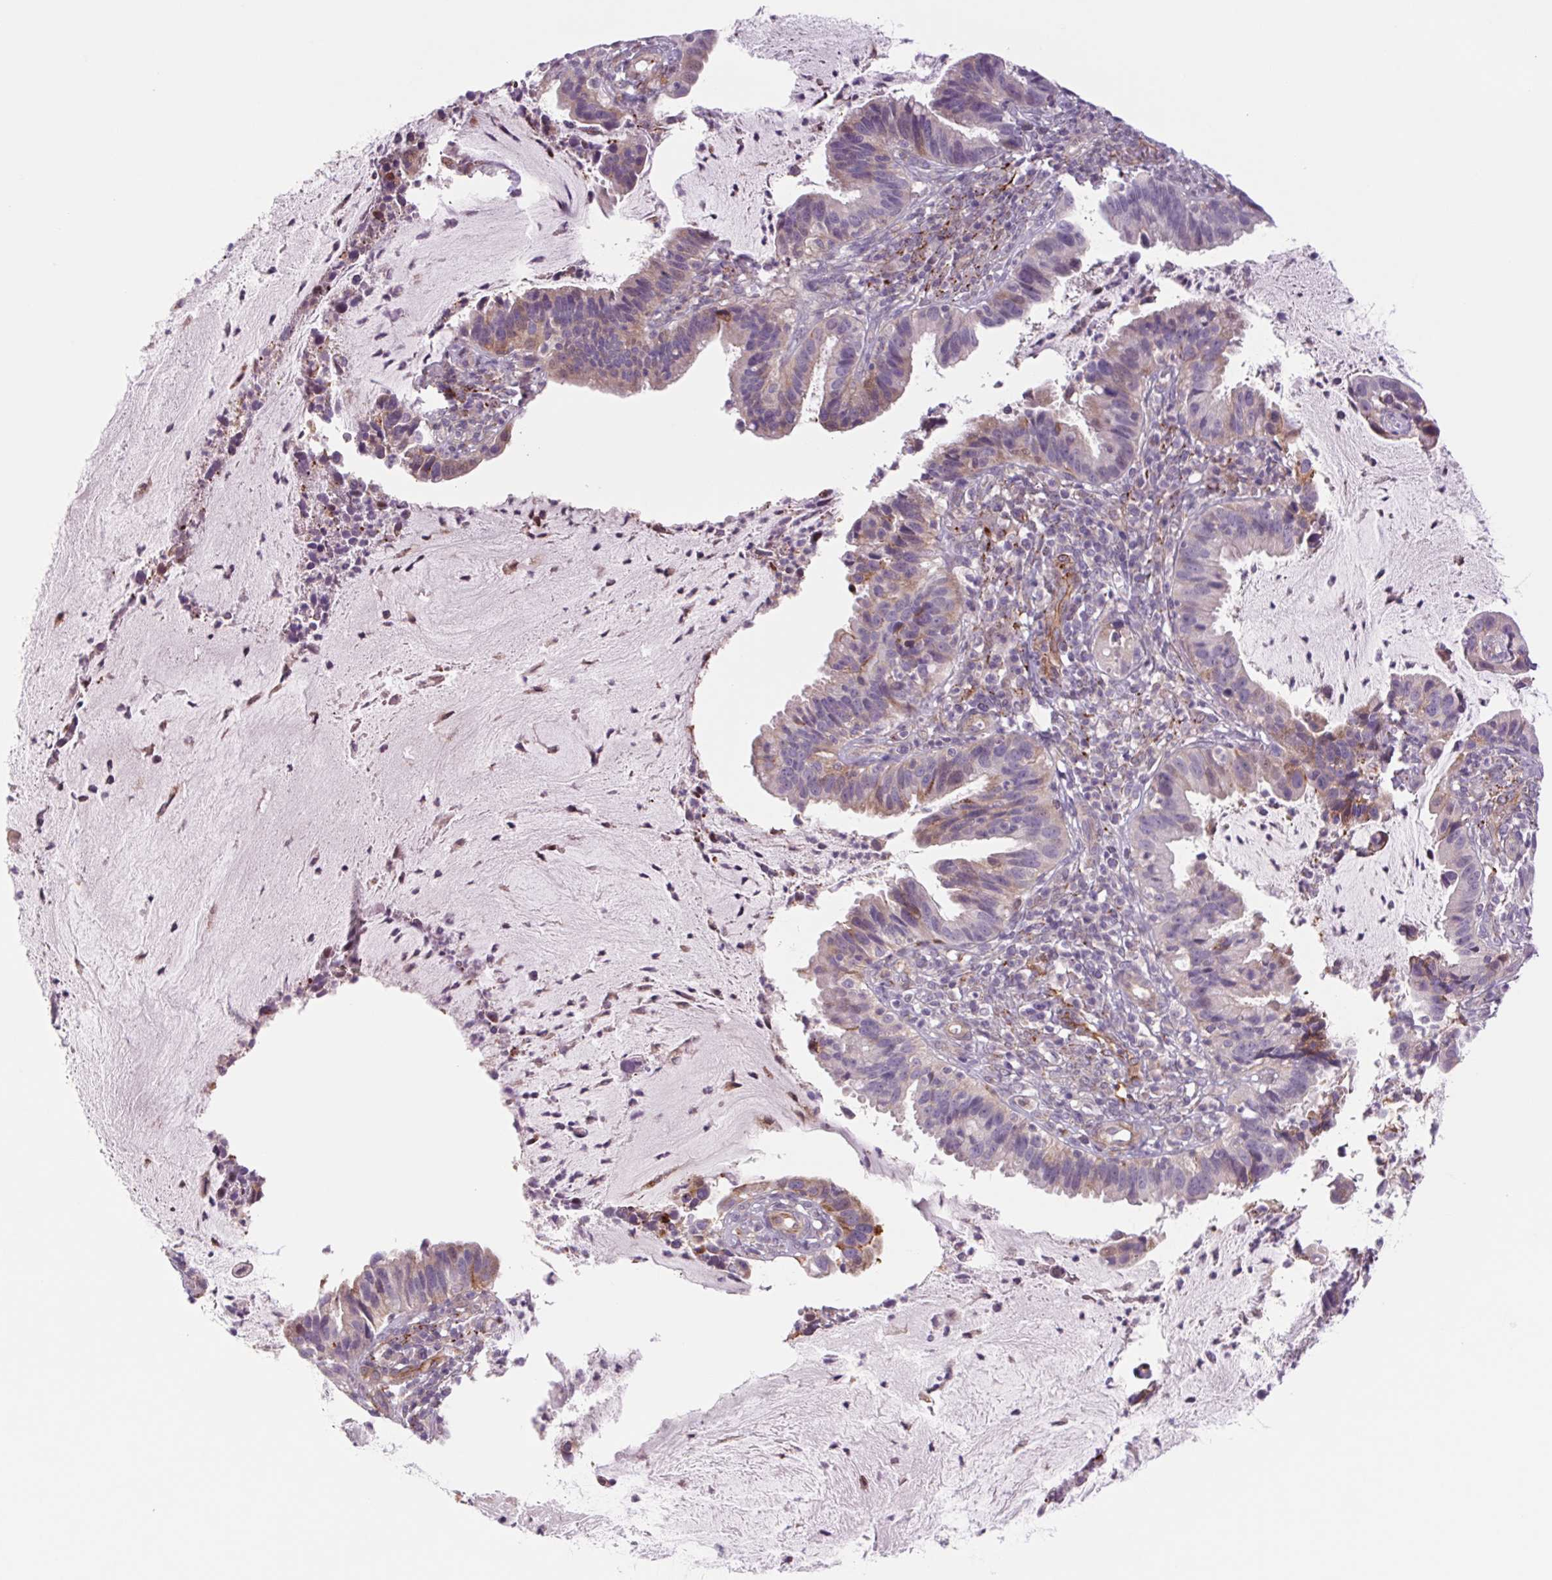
{"staining": {"intensity": "weak", "quantity": "<25%", "location": "cytoplasmic/membranous"}, "tissue": "cervical cancer", "cell_type": "Tumor cells", "image_type": "cancer", "snomed": [{"axis": "morphology", "description": "Adenocarcinoma, NOS"}, {"axis": "topography", "description": "Cervix"}], "caption": "IHC of cervical cancer reveals no expression in tumor cells. (DAB IHC visualized using brightfield microscopy, high magnification).", "gene": "MS4A13", "patient": {"sex": "female", "age": 34}}